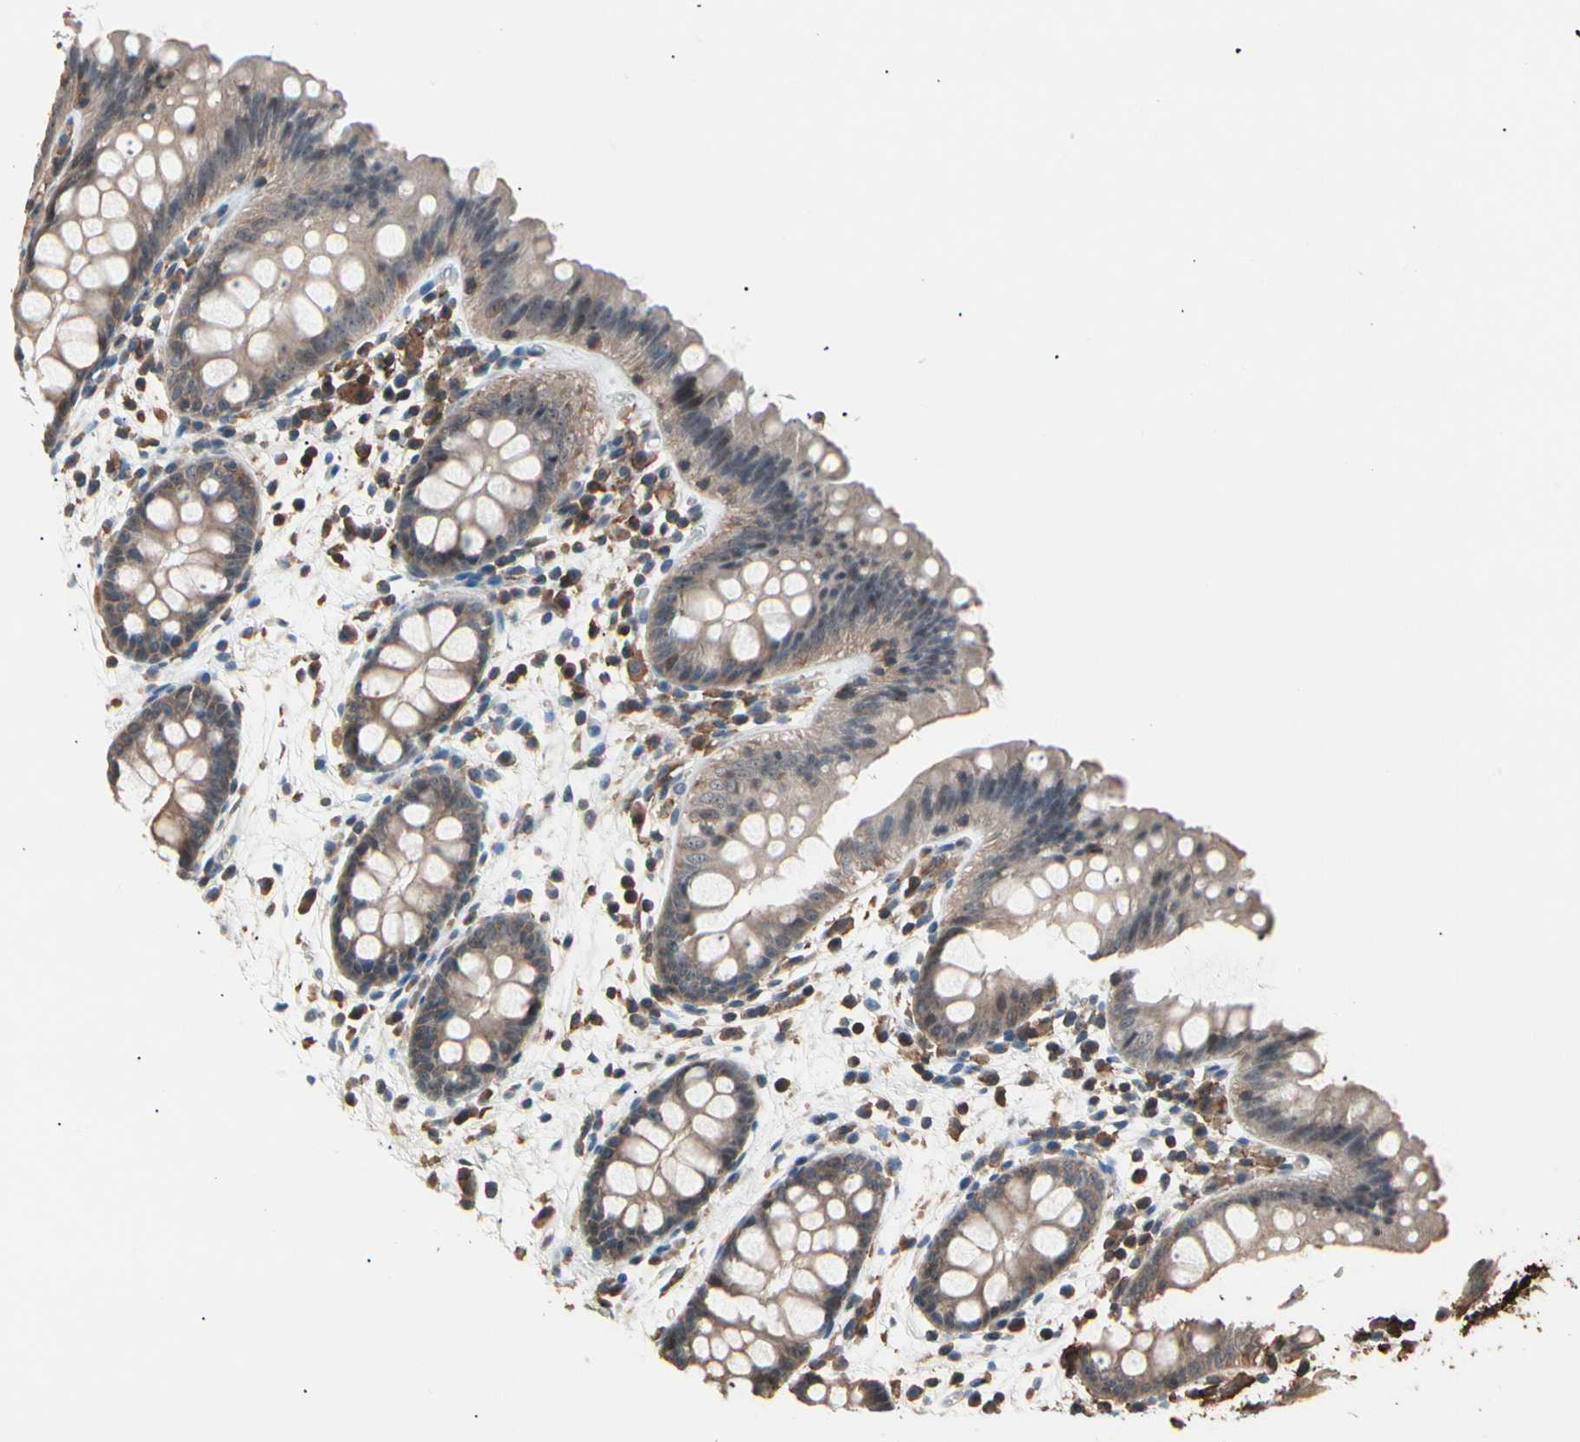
{"staining": {"intensity": "negative", "quantity": "none", "location": "none"}, "tissue": "colon", "cell_type": "Endothelial cells", "image_type": "normal", "snomed": [{"axis": "morphology", "description": "Normal tissue, NOS"}, {"axis": "topography", "description": "Smooth muscle"}, {"axis": "topography", "description": "Colon"}], "caption": "Immunohistochemistry photomicrograph of benign colon stained for a protein (brown), which demonstrates no positivity in endothelial cells. (DAB immunohistochemistry, high magnification).", "gene": "MAPK13", "patient": {"sex": "male", "age": 67}}